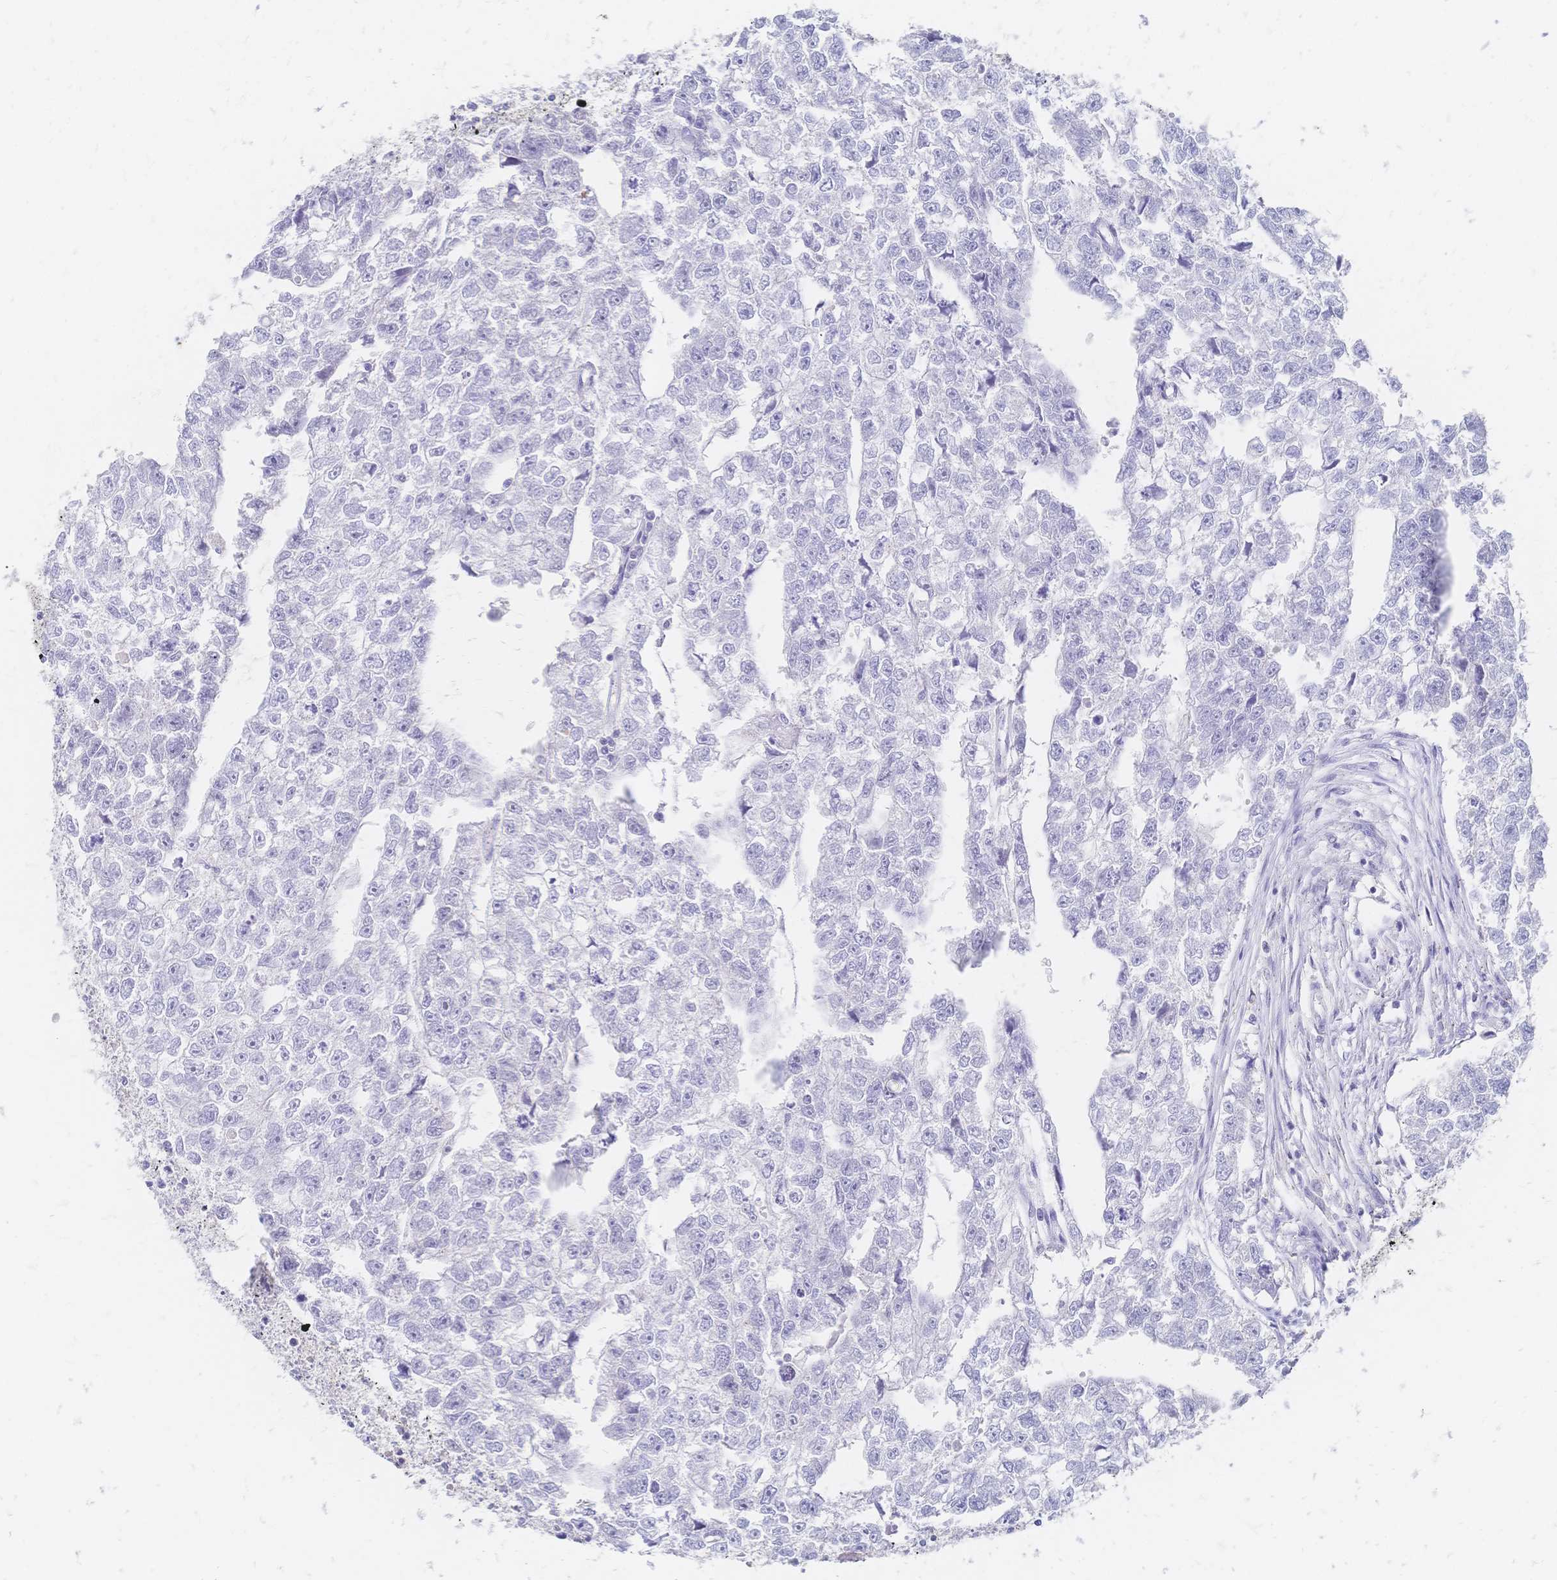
{"staining": {"intensity": "negative", "quantity": "none", "location": "none"}, "tissue": "testis cancer", "cell_type": "Tumor cells", "image_type": "cancer", "snomed": [{"axis": "morphology", "description": "Carcinoma, Embryonal, NOS"}, {"axis": "morphology", "description": "Teratoma, malignant, NOS"}, {"axis": "topography", "description": "Testis"}], "caption": "A micrograph of human testis cancer is negative for staining in tumor cells. (Brightfield microscopy of DAB (3,3'-diaminobenzidine) IHC at high magnification).", "gene": "PSORS1C2", "patient": {"sex": "male", "age": 44}}